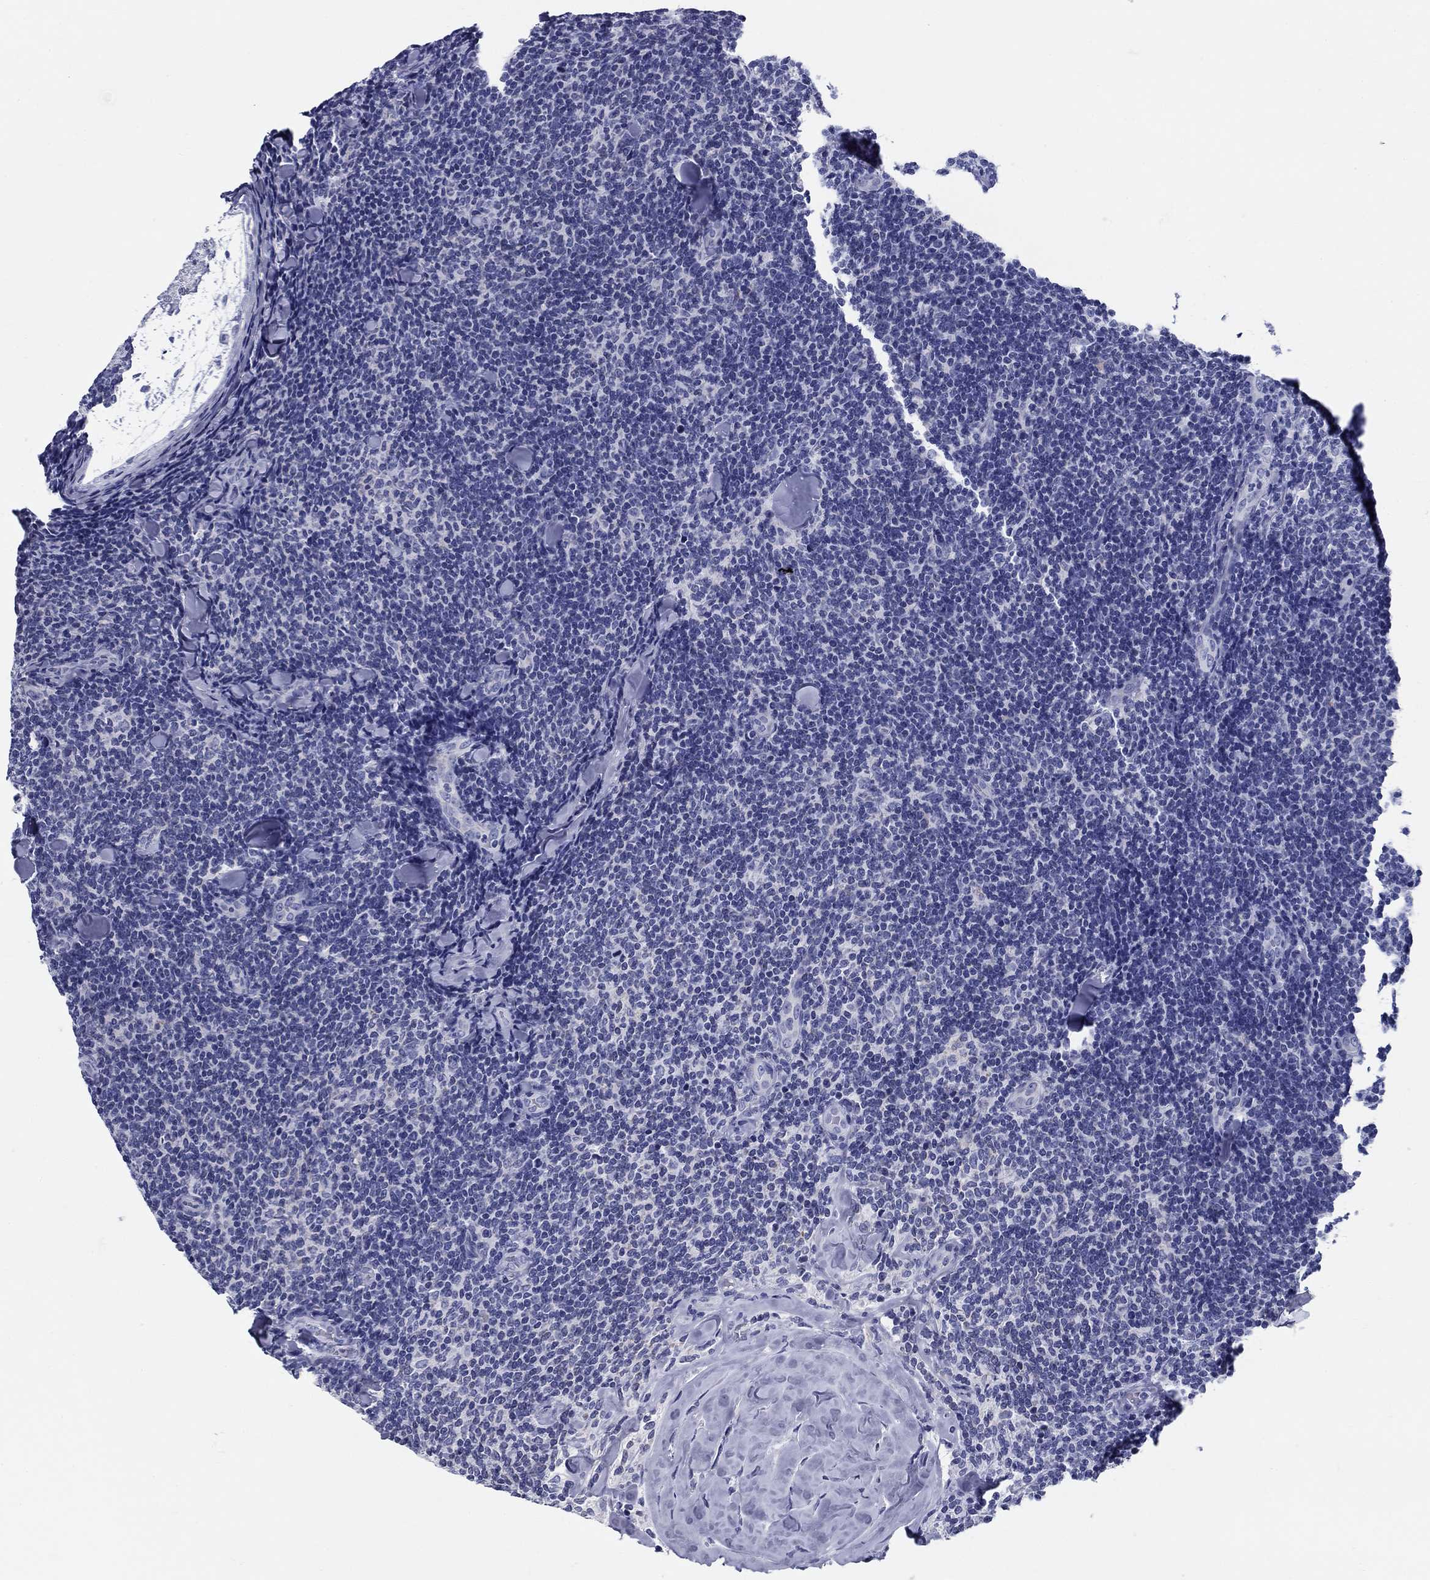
{"staining": {"intensity": "negative", "quantity": "none", "location": "none"}, "tissue": "lymphoma", "cell_type": "Tumor cells", "image_type": "cancer", "snomed": [{"axis": "morphology", "description": "Malignant lymphoma, non-Hodgkin's type, Low grade"}, {"axis": "topography", "description": "Lymph node"}], "caption": "The photomicrograph displays no significant positivity in tumor cells of lymphoma.", "gene": "UPB1", "patient": {"sex": "female", "age": 56}}